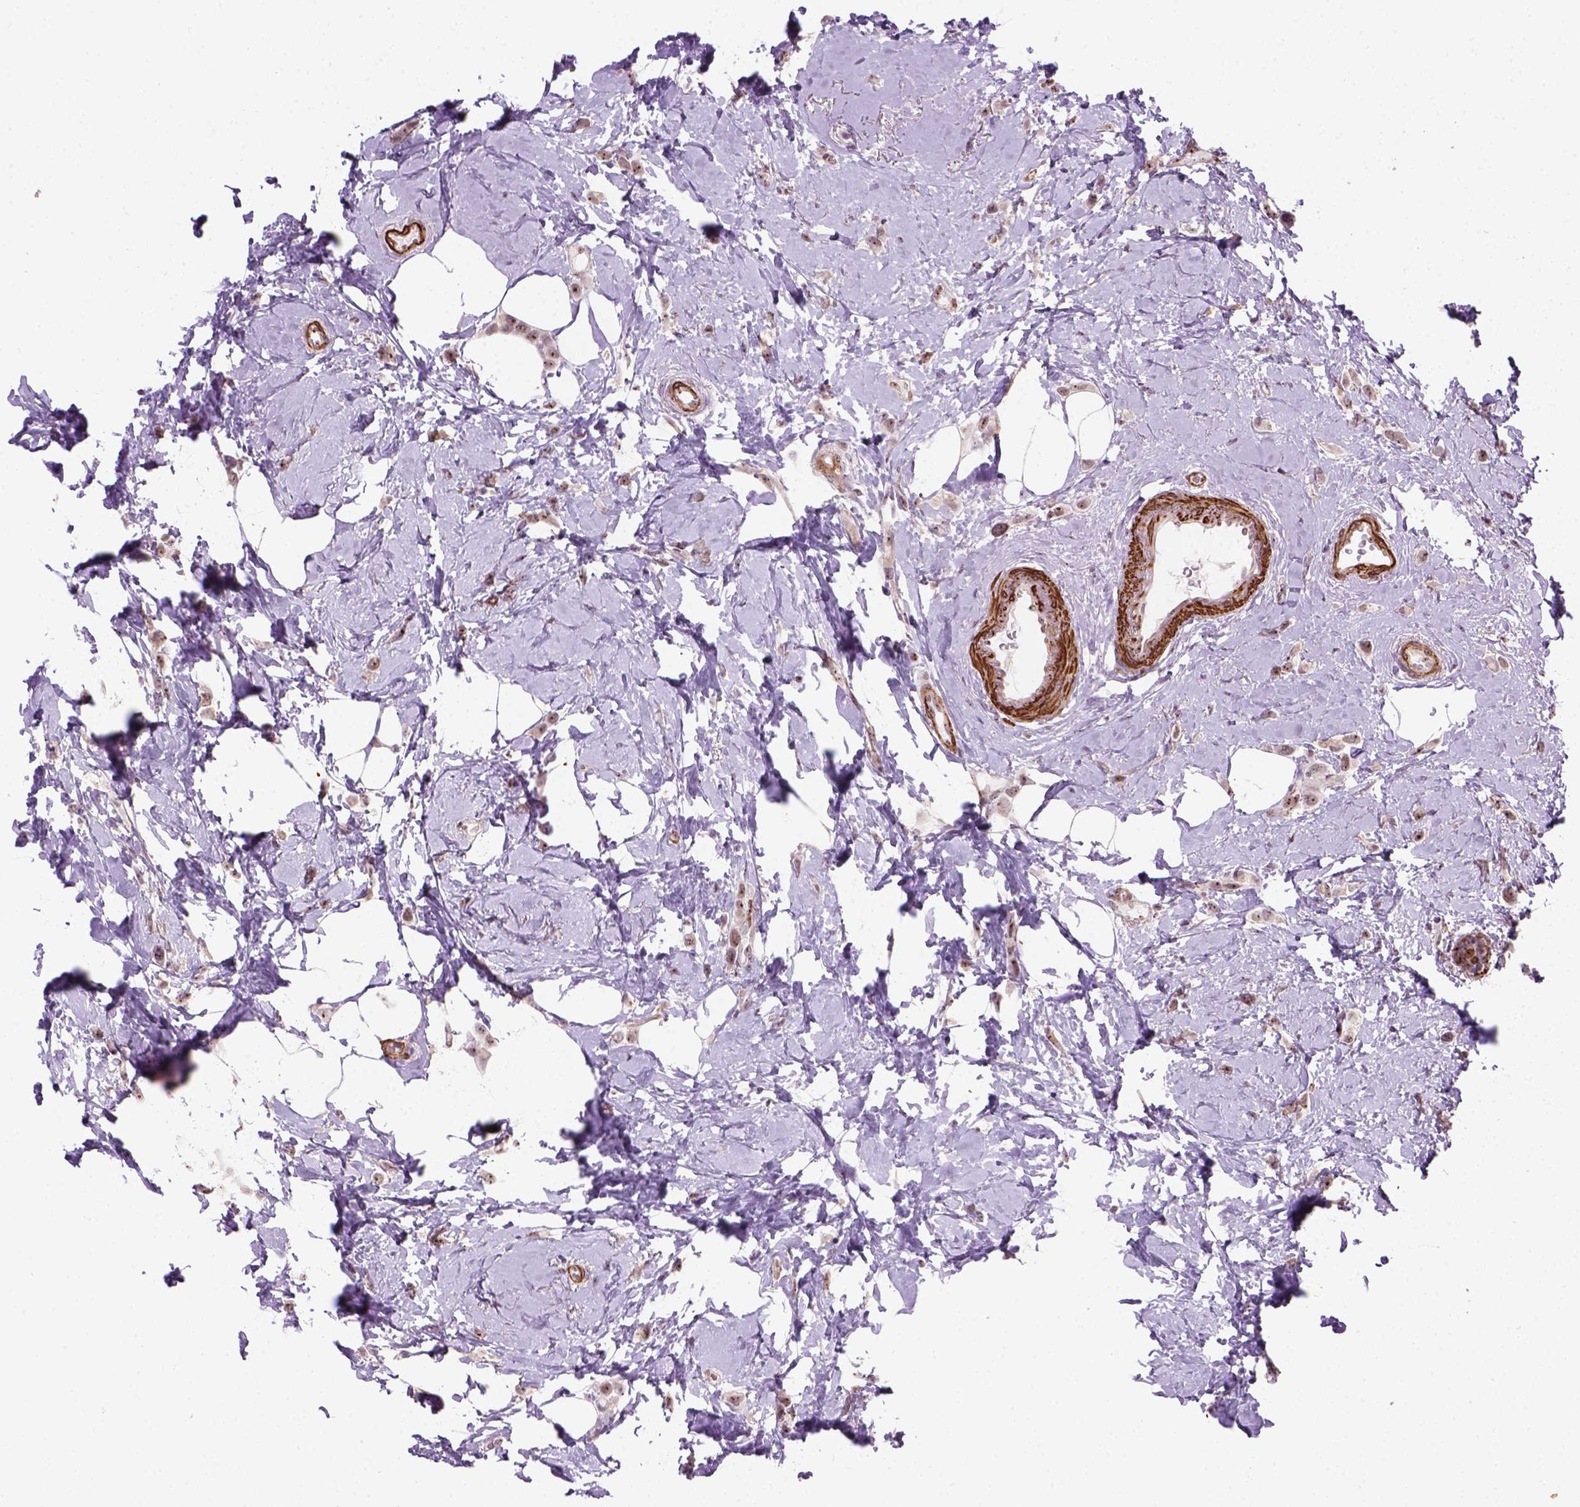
{"staining": {"intensity": "moderate", "quantity": ">75%", "location": "nuclear"}, "tissue": "breast cancer", "cell_type": "Tumor cells", "image_type": "cancer", "snomed": [{"axis": "morphology", "description": "Lobular carcinoma"}, {"axis": "topography", "description": "Breast"}], "caption": "Lobular carcinoma (breast) stained for a protein demonstrates moderate nuclear positivity in tumor cells.", "gene": "RRS1", "patient": {"sex": "female", "age": 66}}